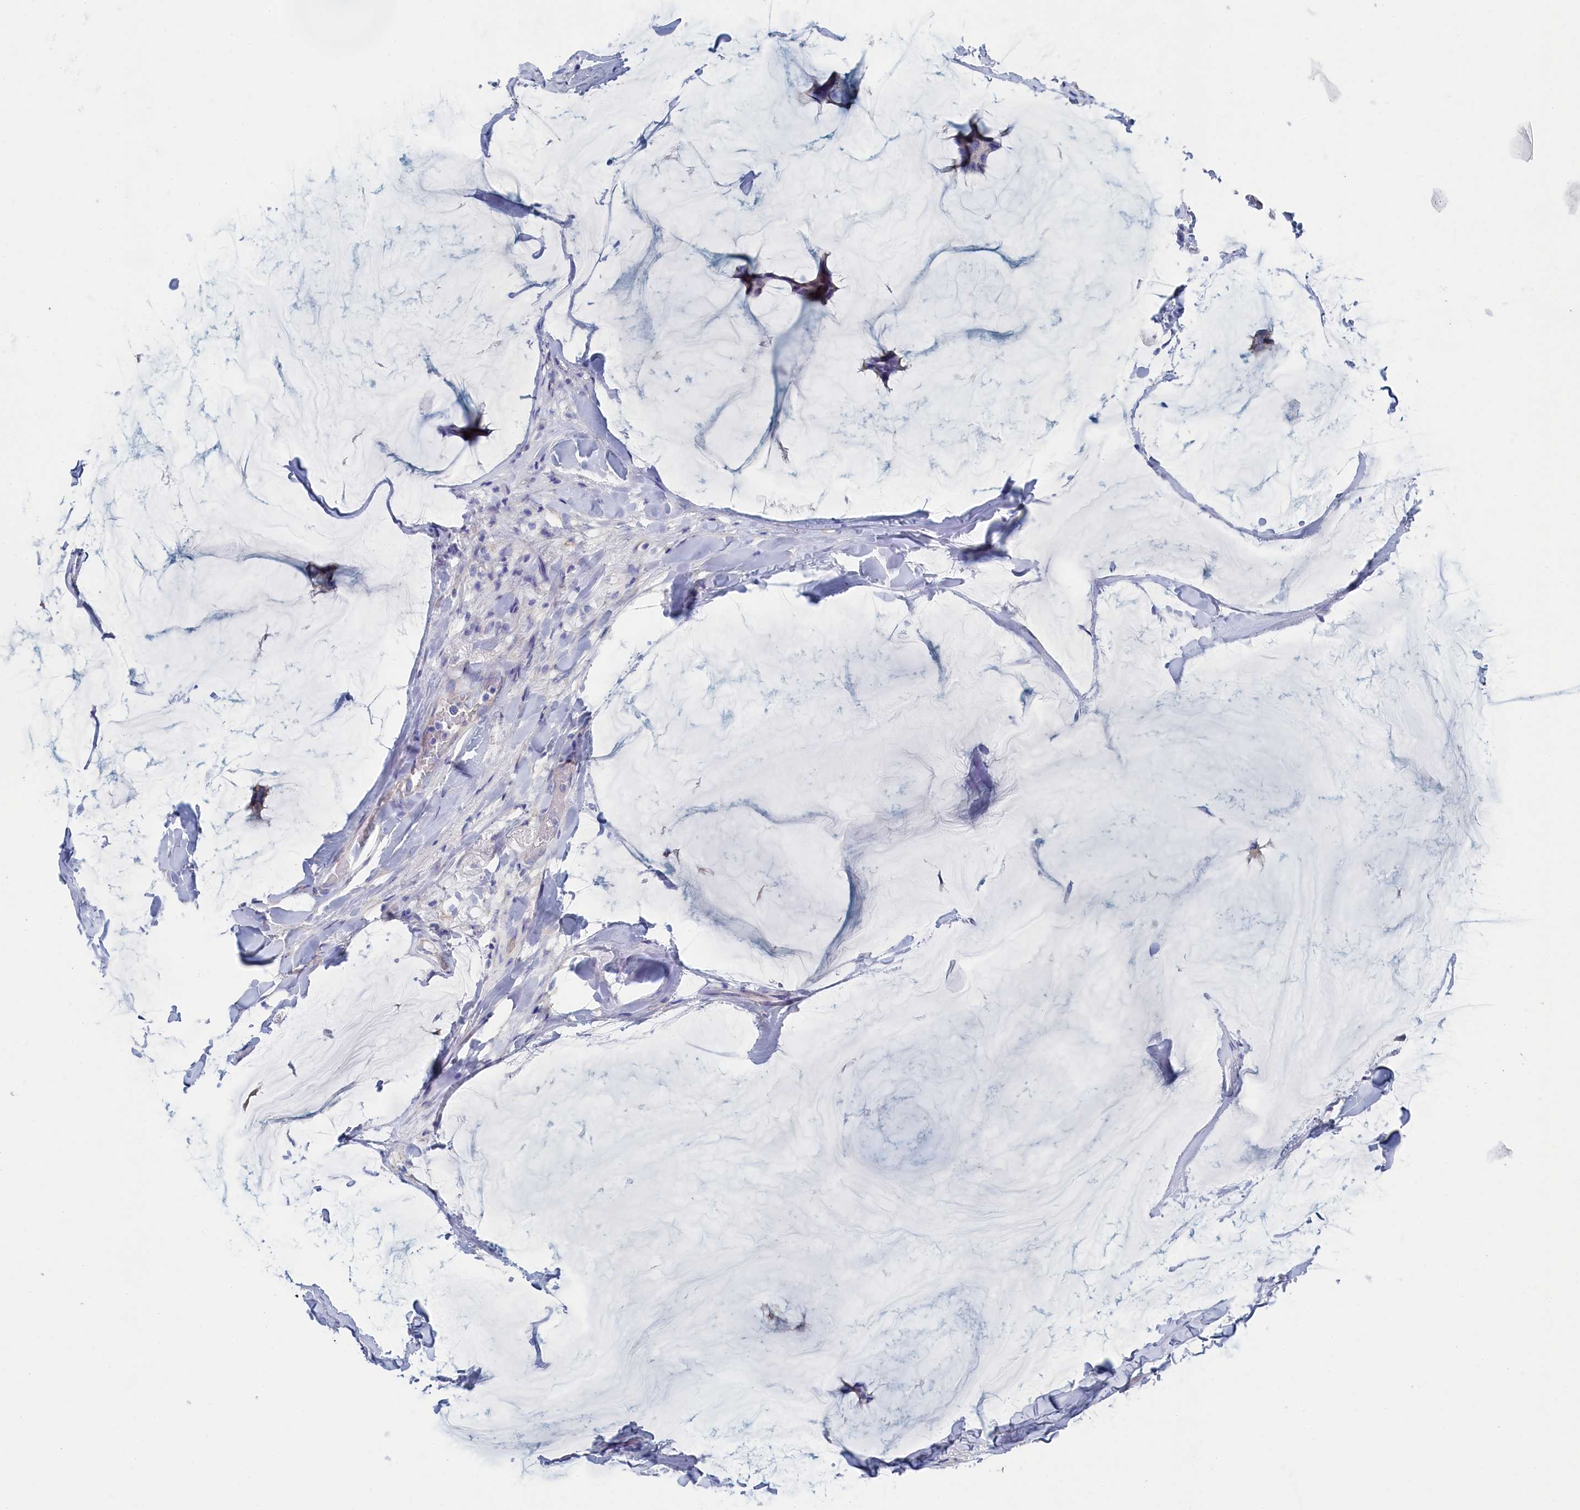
{"staining": {"intensity": "negative", "quantity": "none", "location": "none"}, "tissue": "breast cancer", "cell_type": "Tumor cells", "image_type": "cancer", "snomed": [{"axis": "morphology", "description": "Duct carcinoma"}, {"axis": "topography", "description": "Breast"}], "caption": "DAB (3,3'-diaminobenzidine) immunohistochemical staining of breast cancer displays no significant expression in tumor cells.", "gene": "TMOD2", "patient": {"sex": "female", "age": 93}}